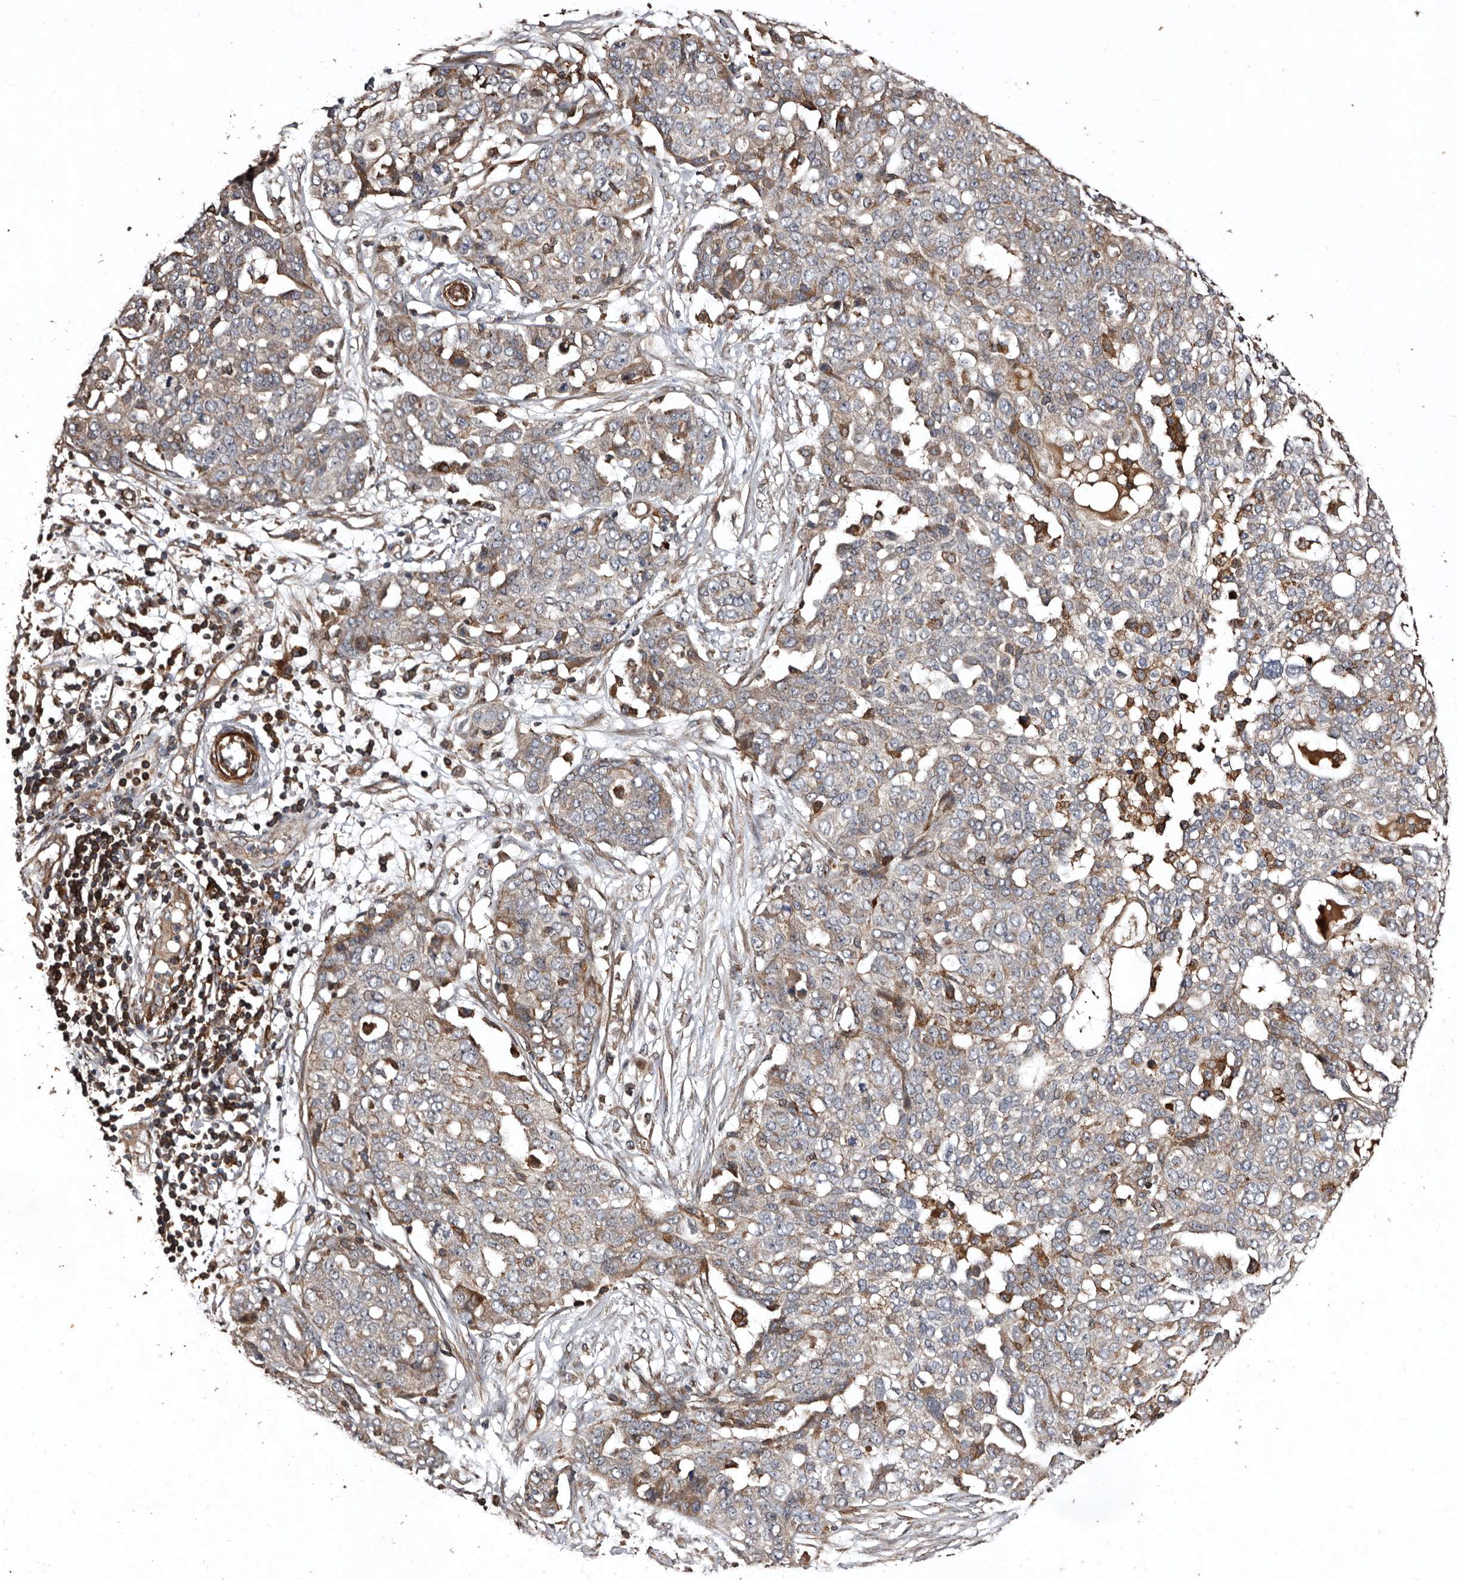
{"staining": {"intensity": "moderate", "quantity": "<25%", "location": "cytoplasmic/membranous"}, "tissue": "ovarian cancer", "cell_type": "Tumor cells", "image_type": "cancer", "snomed": [{"axis": "morphology", "description": "Cystadenocarcinoma, serous, NOS"}, {"axis": "topography", "description": "Soft tissue"}, {"axis": "topography", "description": "Ovary"}], "caption": "Protein staining shows moderate cytoplasmic/membranous expression in about <25% of tumor cells in ovarian serous cystadenocarcinoma.", "gene": "PRKD3", "patient": {"sex": "female", "age": 57}}